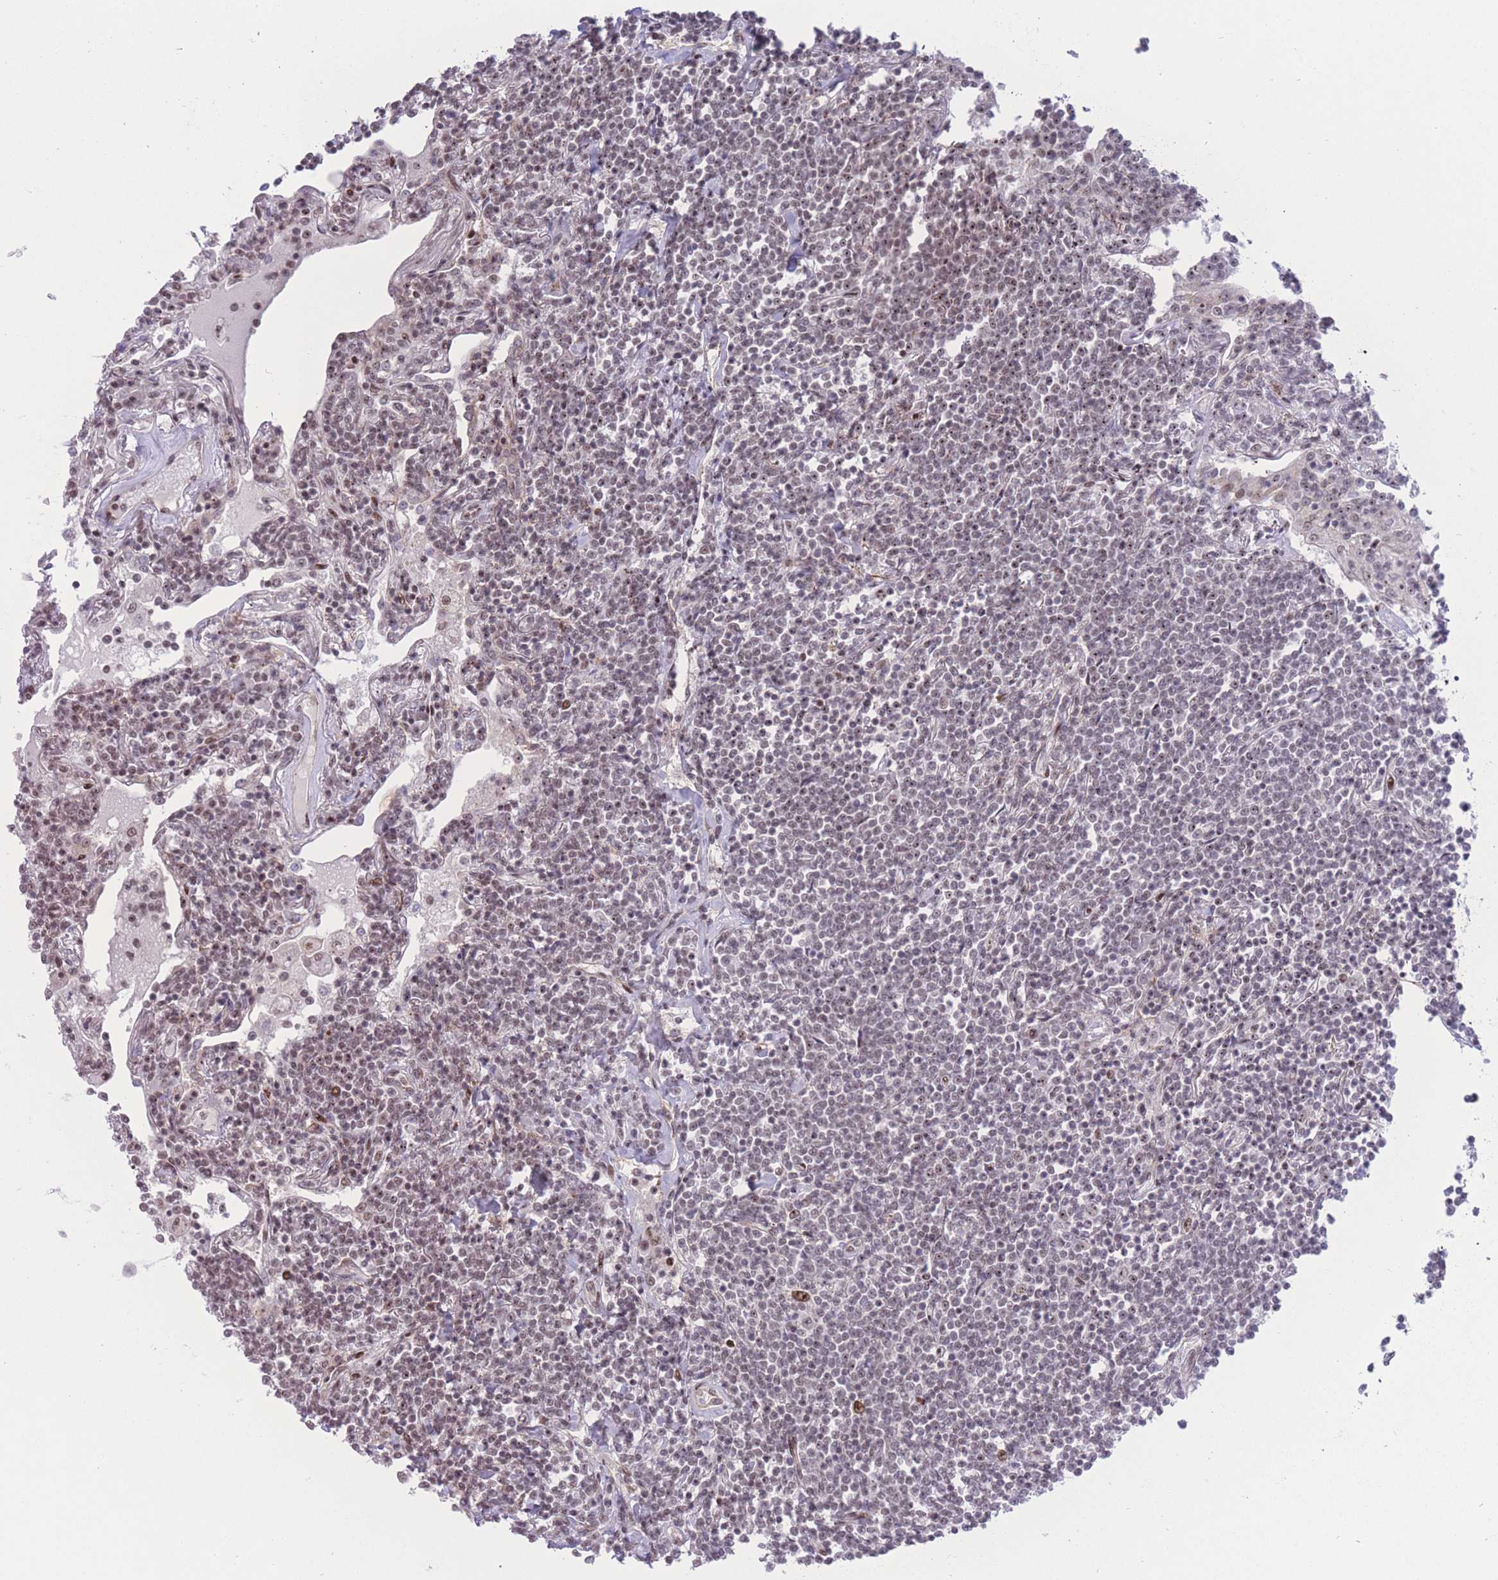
{"staining": {"intensity": "weak", "quantity": "25%-75%", "location": "nuclear"}, "tissue": "lymphoma", "cell_type": "Tumor cells", "image_type": "cancer", "snomed": [{"axis": "morphology", "description": "Malignant lymphoma, non-Hodgkin's type, Low grade"}, {"axis": "topography", "description": "Lung"}], "caption": "IHC (DAB) staining of lymphoma shows weak nuclear protein staining in approximately 25%-75% of tumor cells. The staining is performed using DAB brown chromogen to label protein expression. The nuclei are counter-stained blue using hematoxylin.", "gene": "PCIF1", "patient": {"sex": "female", "age": 71}}